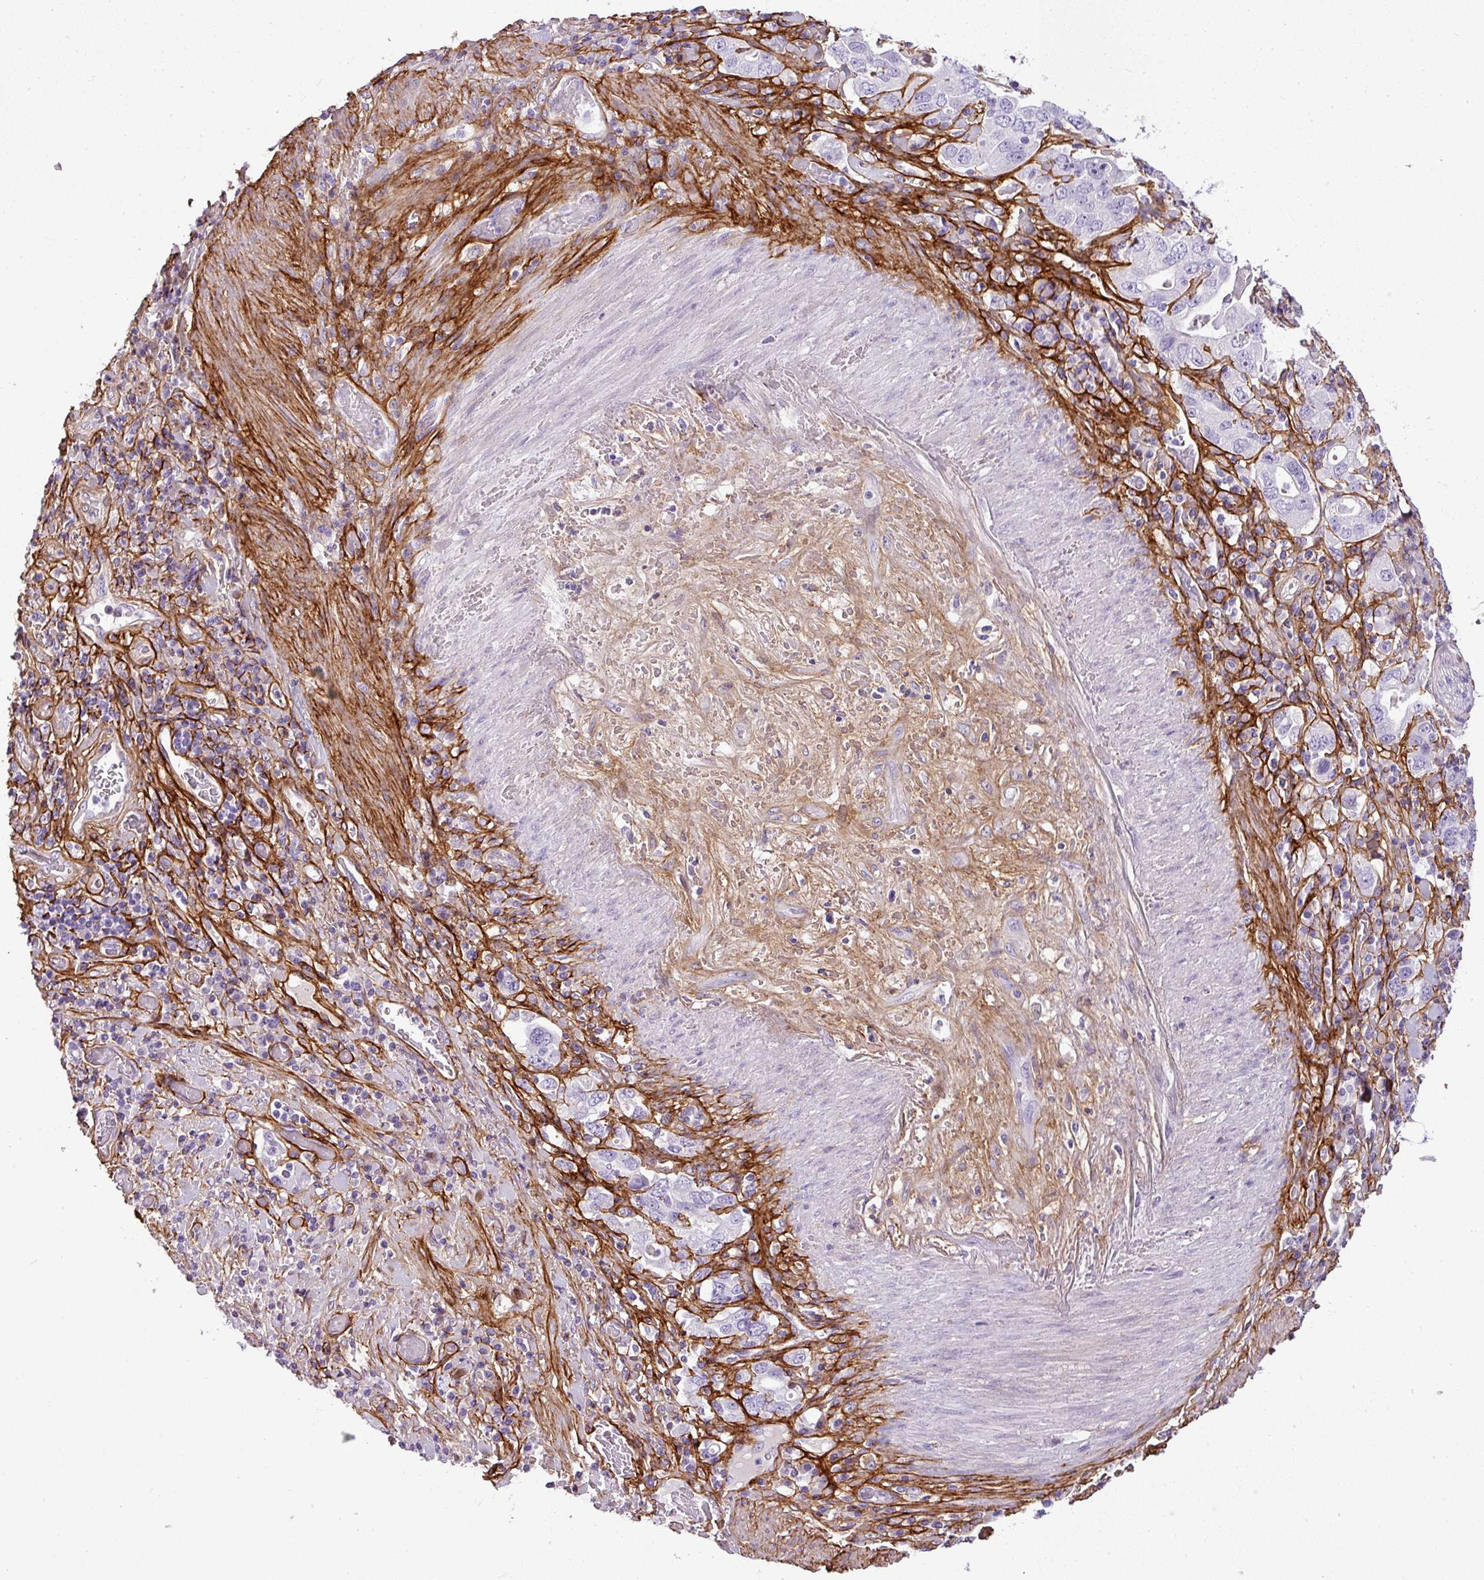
{"staining": {"intensity": "negative", "quantity": "none", "location": "none"}, "tissue": "stomach cancer", "cell_type": "Tumor cells", "image_type": "cancer", "snomed": [{"axis": "morphology", "description": "Adenocarcinoma, NOS"}, {"axis": "topography", "description": "Stomach, upper"}, {"axis": "topography", "description": "Stomach"}], "caption": "High power microscopy image of an IHC image of stomach adenocarcinoma, revealing no significant expression in tumor cells.", "gene": "PARD6G", "patient": {"sex": "male", "age": 62}}